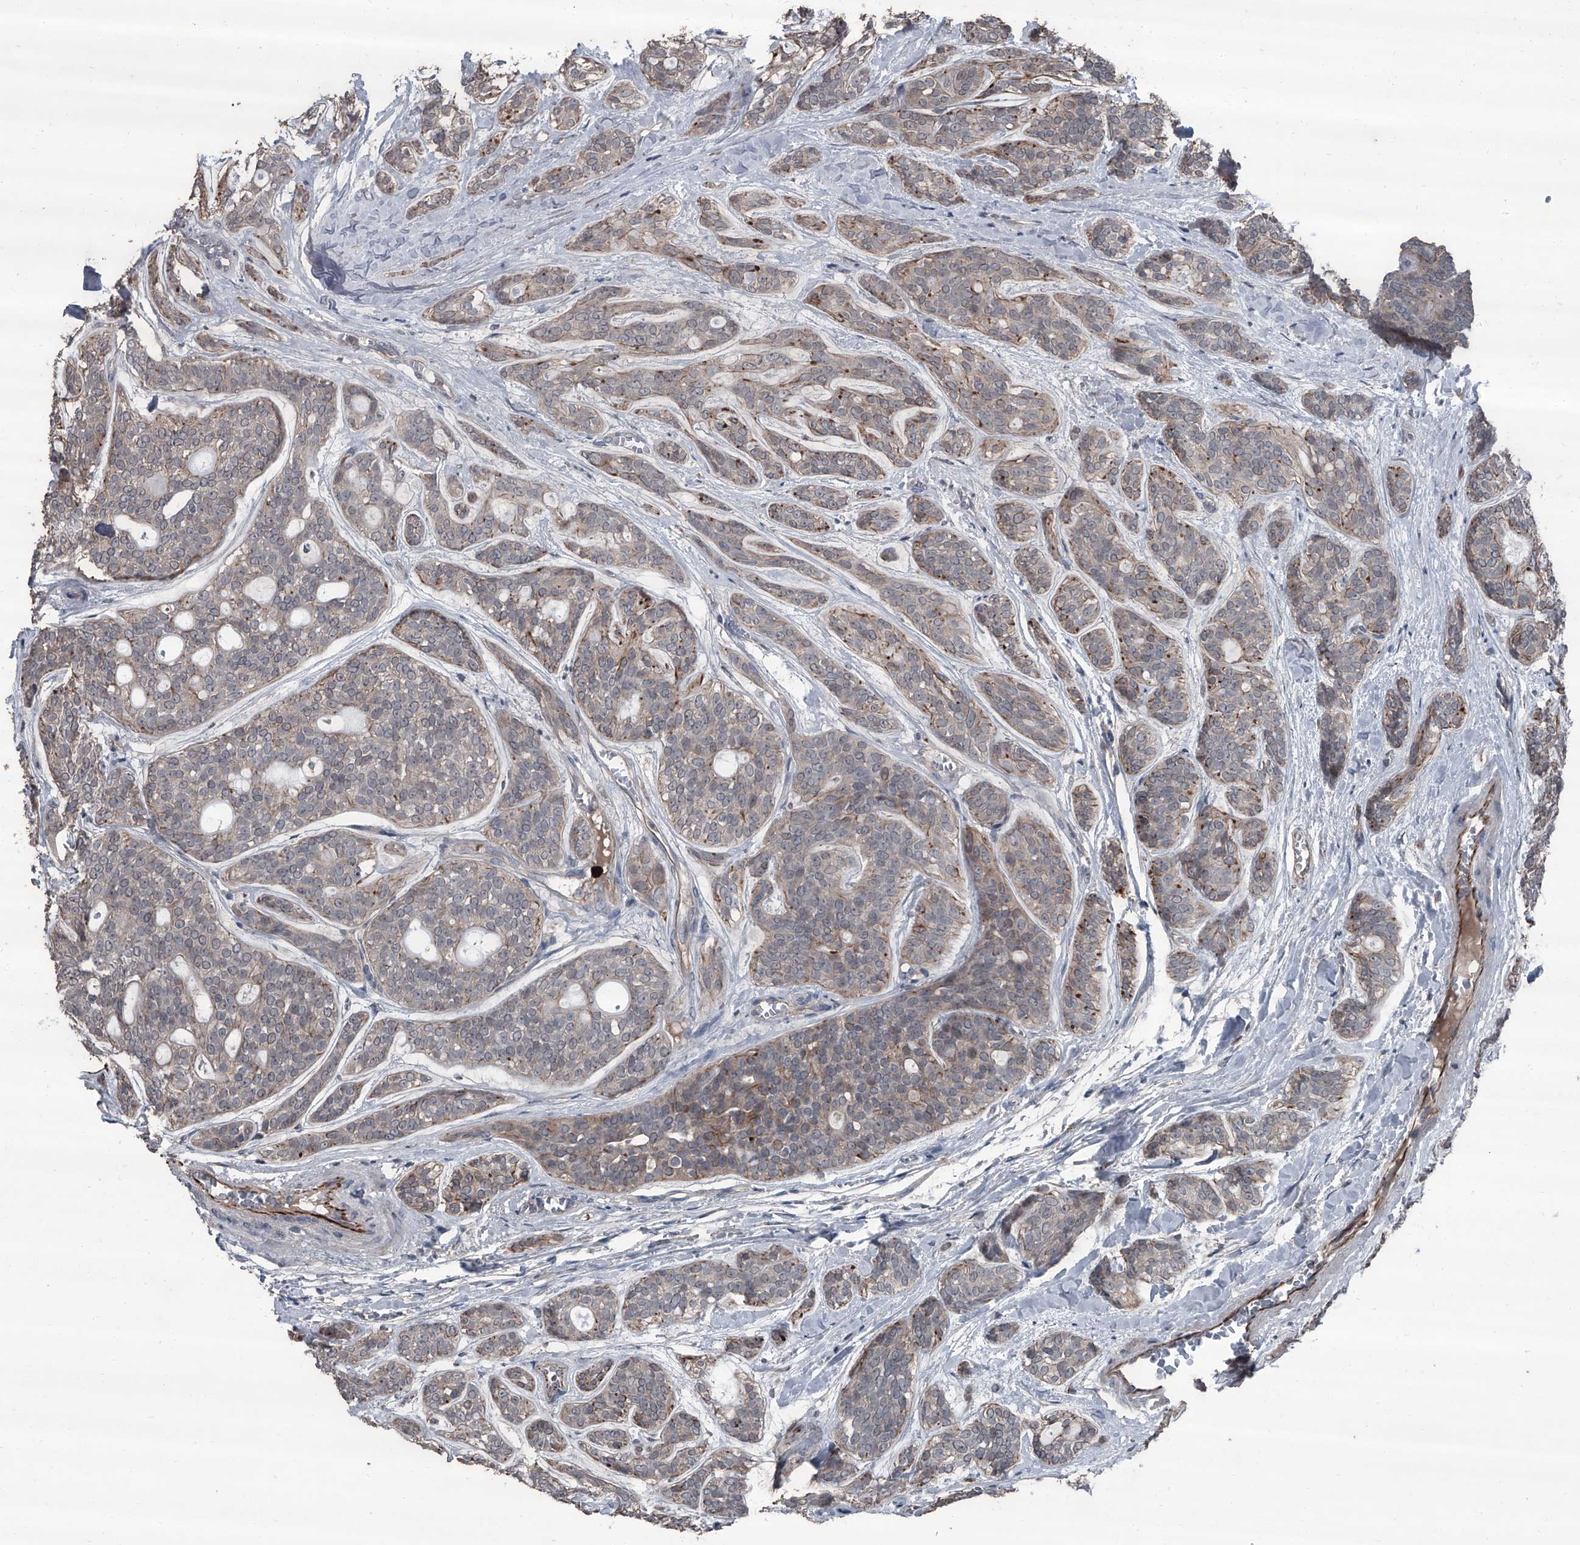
{"staining": {"intensity": "weak", "quantity": "<25%", "location": "cytoplasmic/membranous"}, "tissue": "head and neck cancer", "cell_type": "Tumor cells", "image_type": "cancer", "snomed": [{"axis": "morphology", "description": "Adenocarcinoma, NOS"}, {"axis": "topography", "description": "Head-Neck"}], "caption": "A high-resolution photomicrograph shows immunohistochemistry (IHC) staining of head and neck cancer, which exhibits no significant positivity in tumor cells.", "gene": "OARD1", "patient": {"sex": "male", "age": 66}}